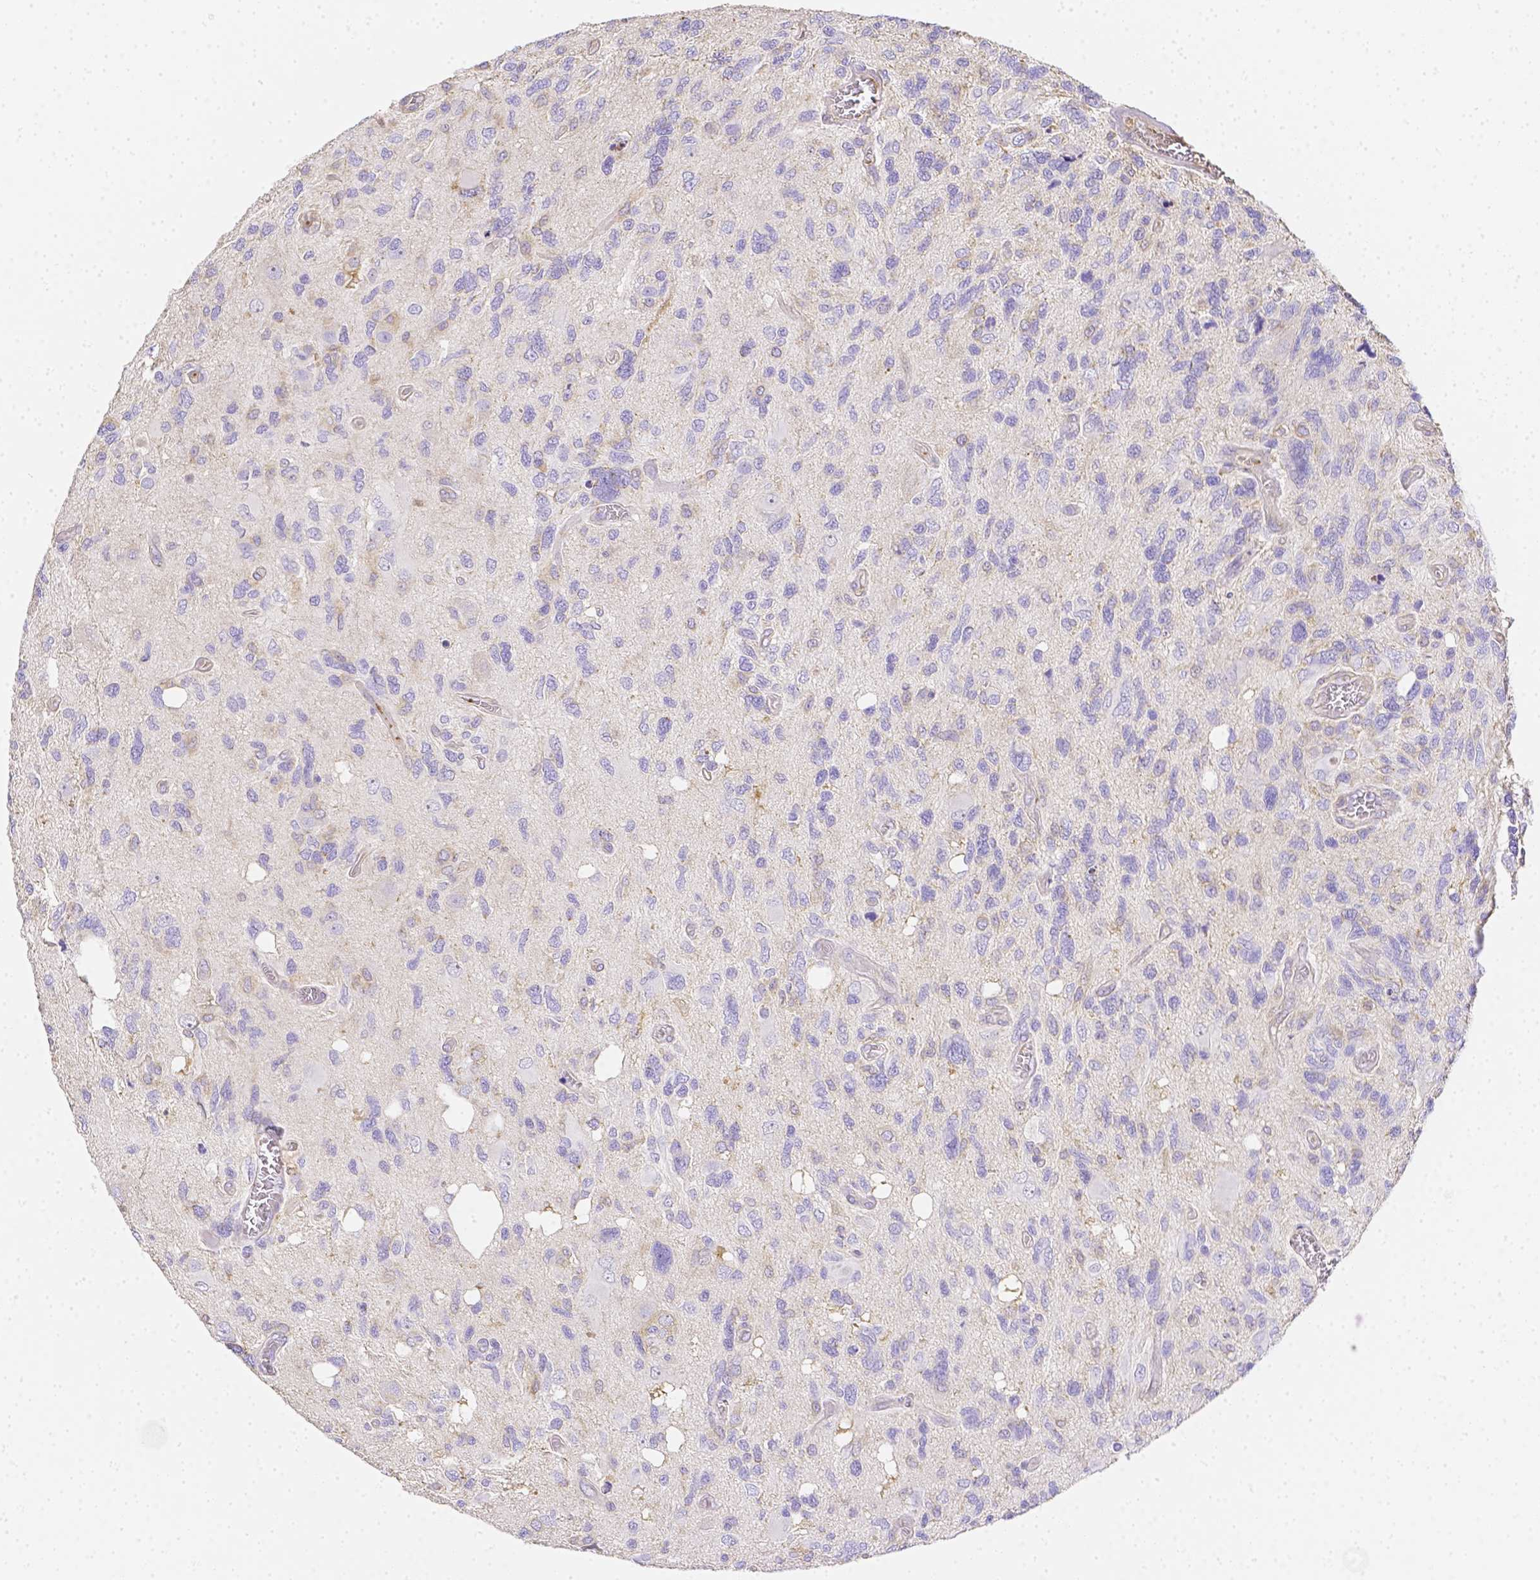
{"staining": {"intensity": "negative", "quantity": "none", "location": "none"}, "tissue": "glioma", "cell_type": "Tumor cells", "image_type": "cancer", "snomed": [{"axis": "morphology", "description": "Glioma, malignant, High grade"}, {"axis": "topography", "description": "Brain"}], "caption": "Glioma was stained to show a protein in brown. There is no significant expression in tumor cells. (DAB (3,3'-diaminobenzidine) immunohistochemistry (IHC) visualized using brightfield microscopy, high magnification).", "gene": "ASAH2", "patient": {"sex": "male", "age": 49}}